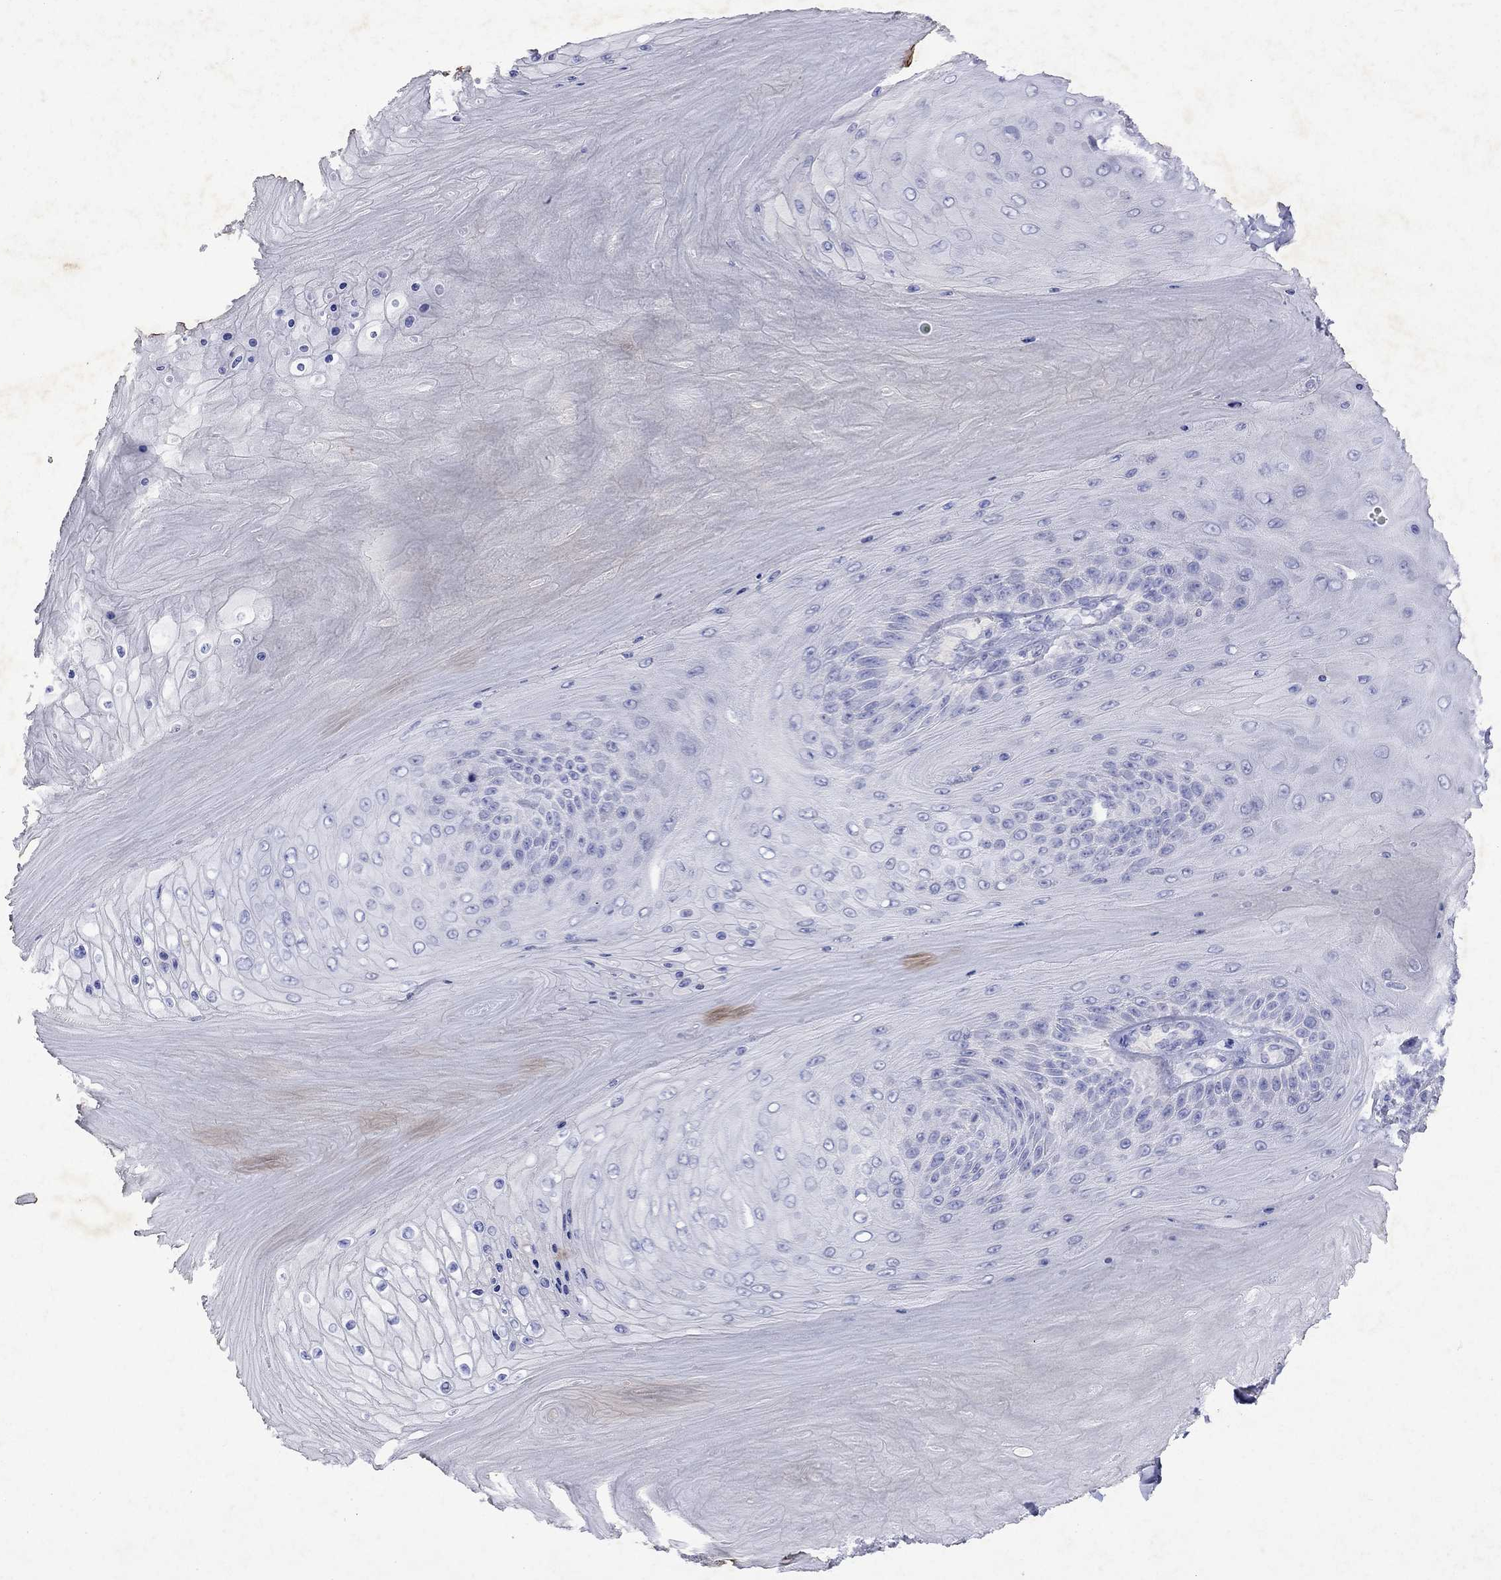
{"staining": {"intensity": "negative", "quantity": "none", "location": "none"}, "tissue": "skin cancer", "cell_type": "Tumor cells", "image_type": "cancer", "snomed": [{"axis": "morphology", "description": "Squamous cell carcinoma, NOS"}, {"axis": "topography", "description": "Skin"}], "caption": "Skin squamous cell carcinoma was stained to show a protein in brown. There is no significant staining in tumor cells.", "gene": "GNAT3", "patient": {"sex": "male", "age": 62}}